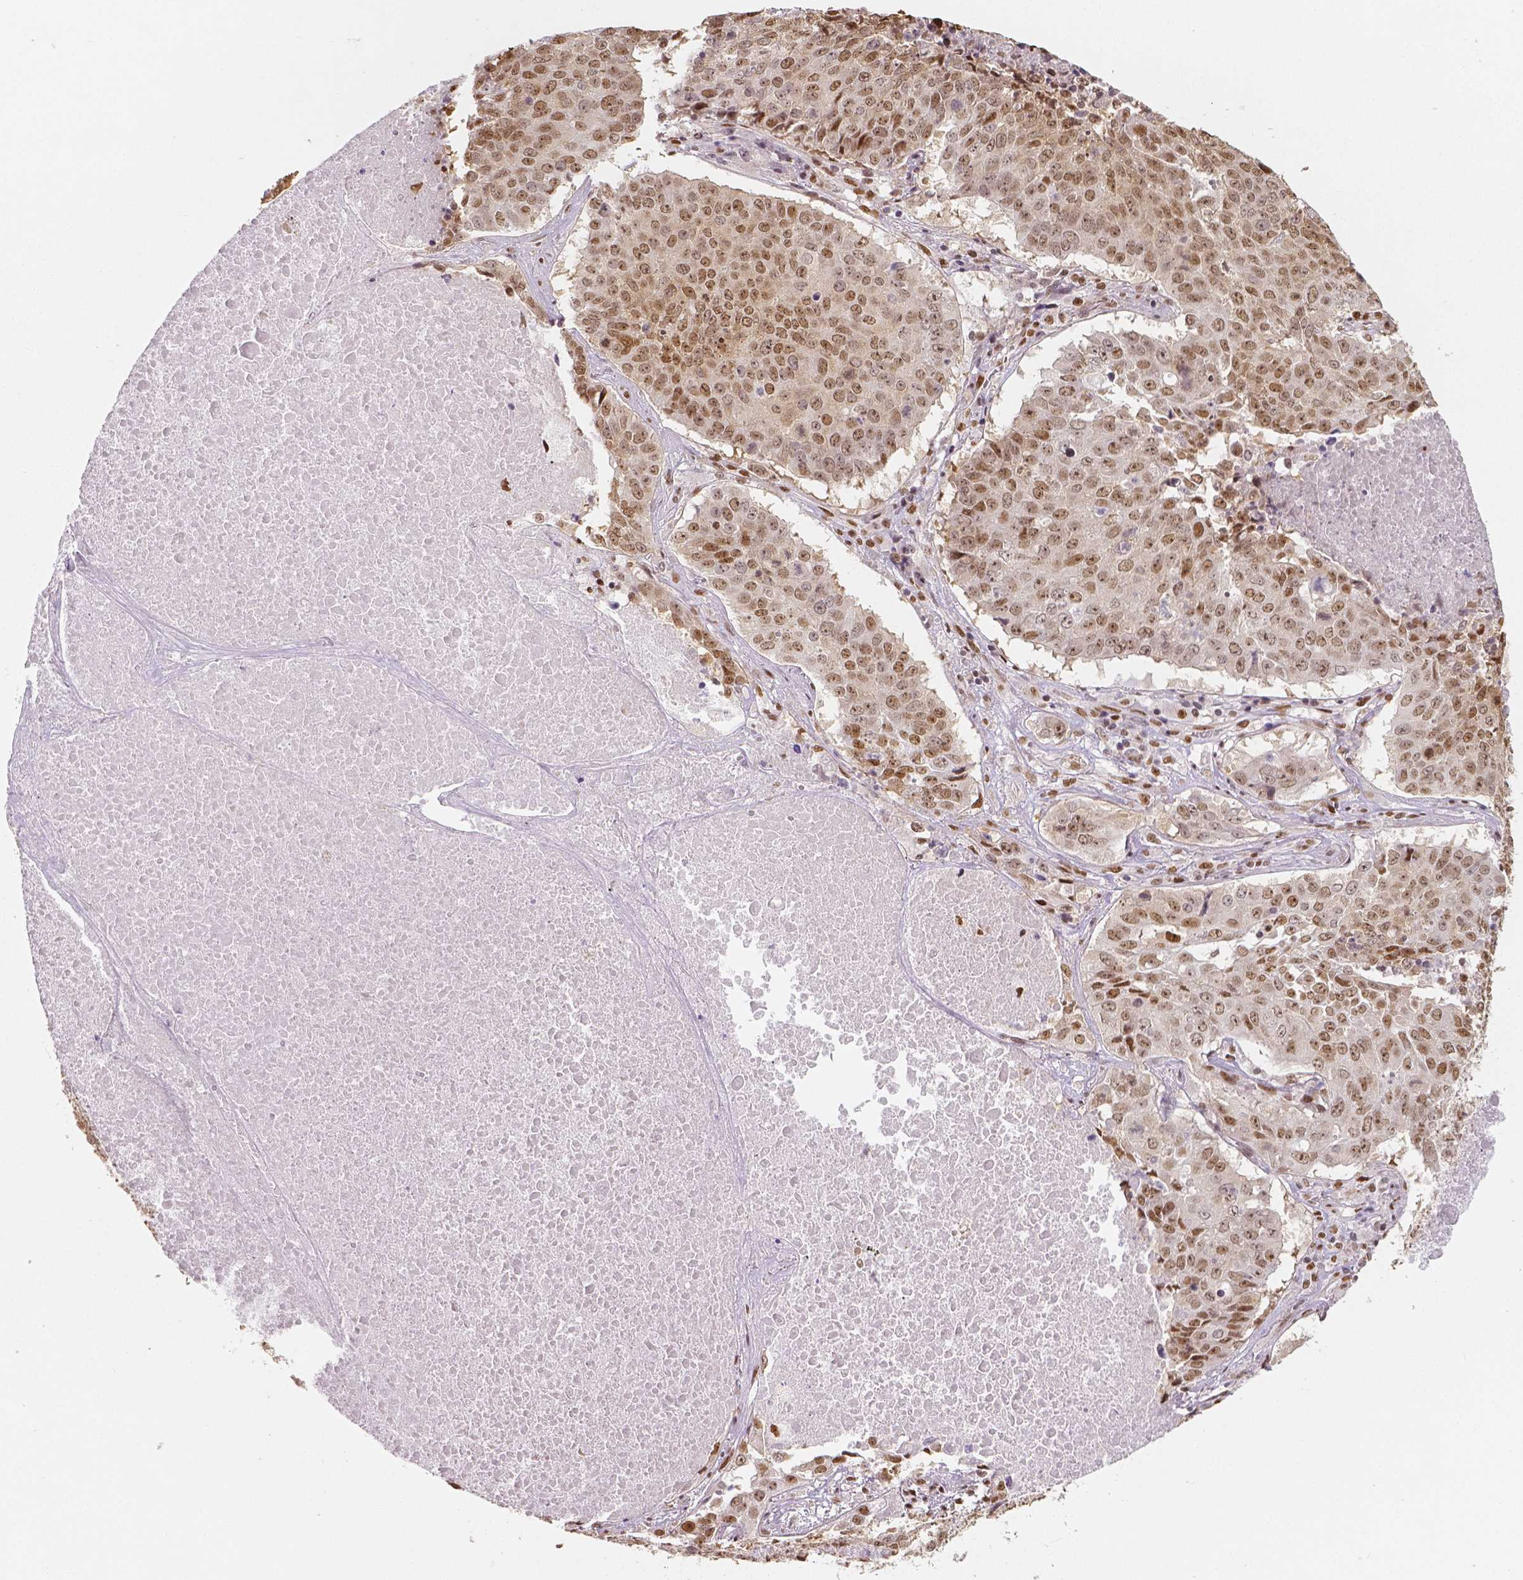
{"staining": {"intensity": "moderate", "quantity": ">75%", "location": "nuclear"}, "tissue": "lung cancer", "cell_type": "Tumor cells", "image_type": "cancer", "snomed": [{"axis": "morphology", "description": "Normal tissue, NOS"}, {"axis": "morphology", "description": "Squamous cell carcinoma, NOS"}, {"axis": "topography", "description": "Bronchus"}, {"axis": "topography", "description": "Lung"}], "caption": "Protein expression analysis of lung squamous cell carcinoma reveals moderate nuclear positivity in approximately >75% of tumor cells. Using DAB (3,3'-diaminobenzidine) (brown) and hematoxylin (blue) stains, captured at high magnification using brightfield microscopy.", "gene": "NUCKS1", "patient": {"sex": "male", "age": 64}}